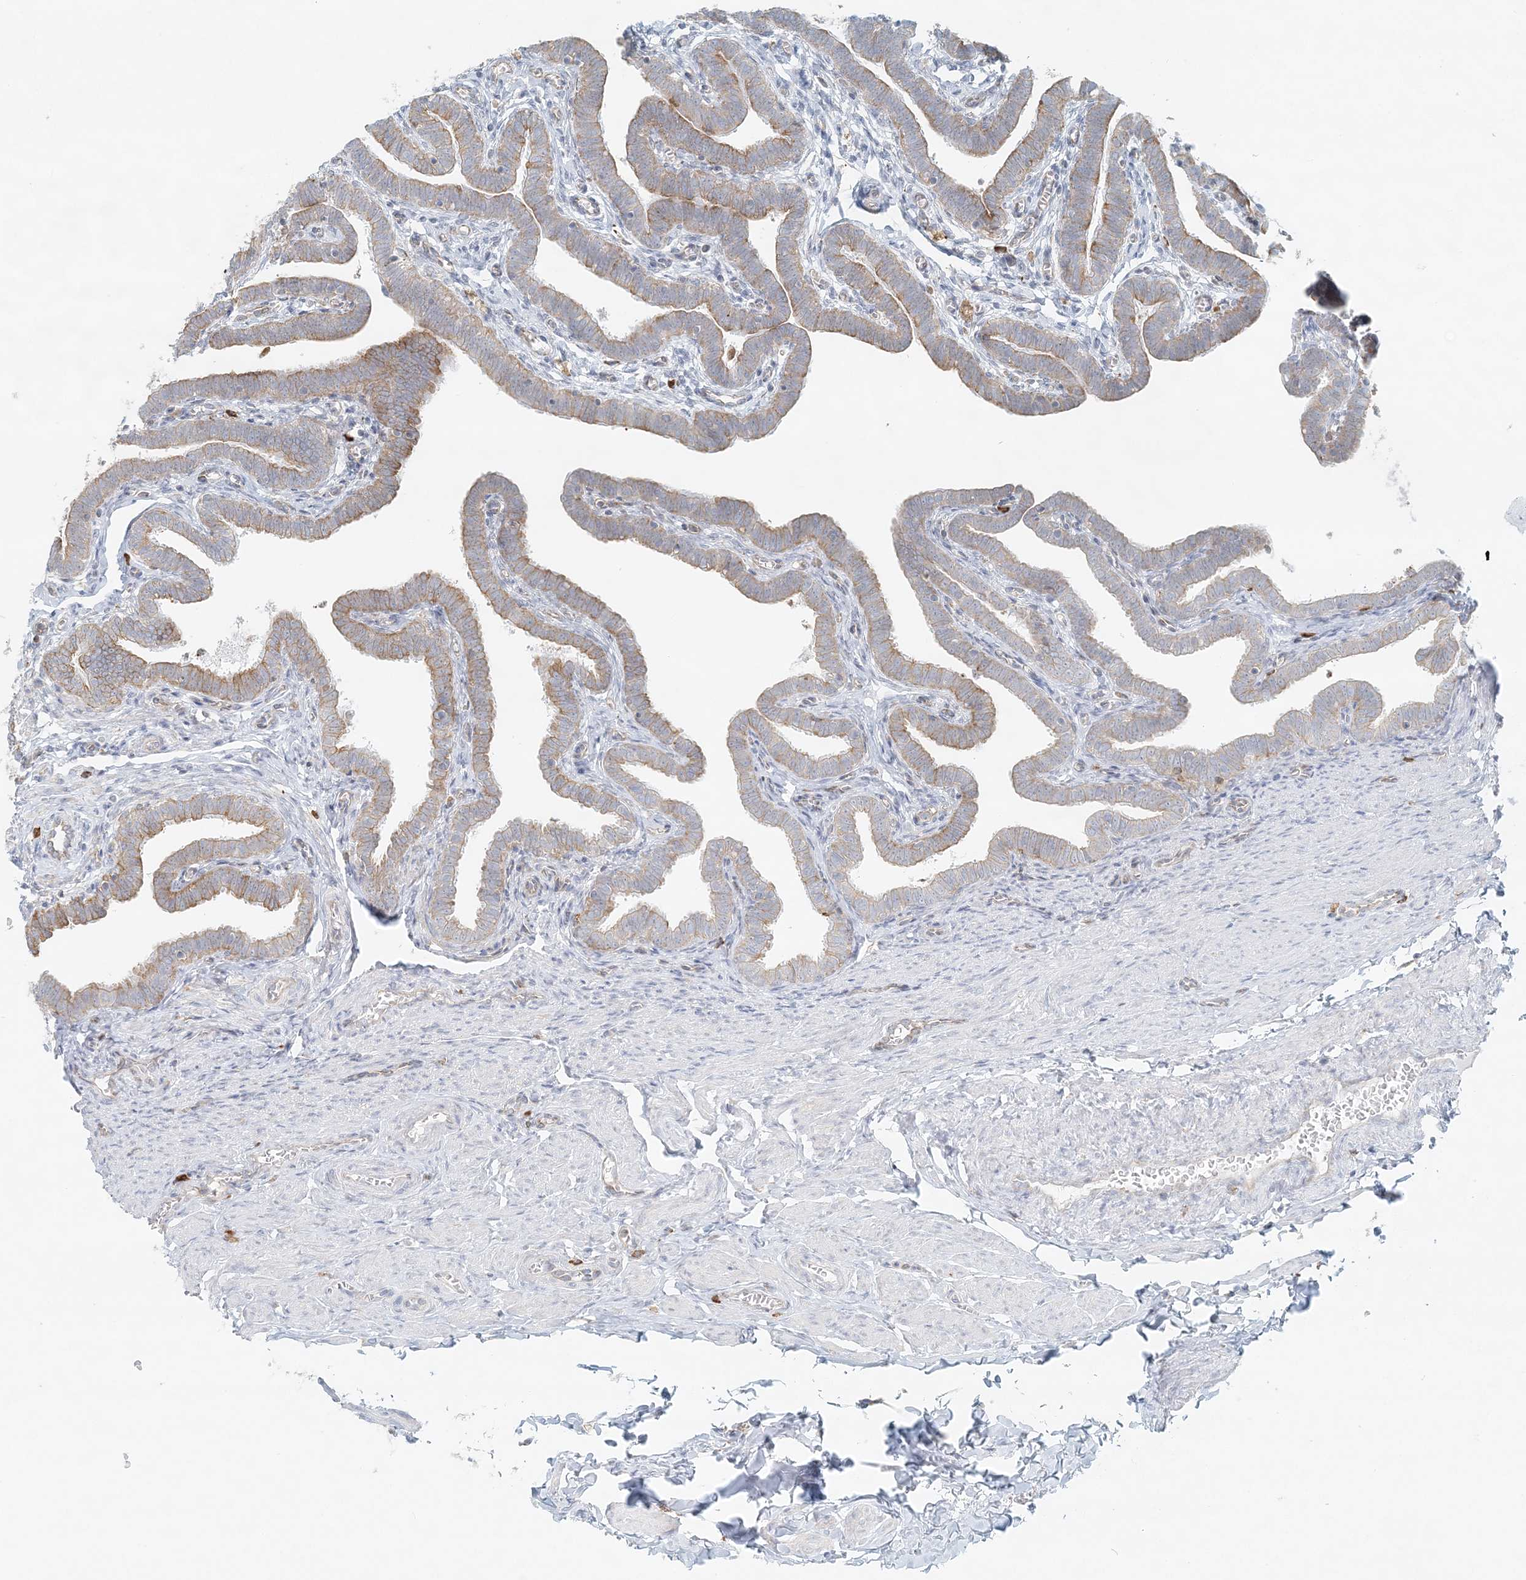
{"staining": {"intensity": "moderate", "quantity": ">75%", "location": "cytoplasmic/membranous"}, "tissue": "fallopian tube", "cell_type": "Glandular cells", "image_type": "normal", "snomed": [{"axis": "morphology", "description": "Normal tissue, NOS"}, {"axis": "topography", "description": "Fallopian tube"}], "caption": "DAB (3,3'-diaminobenzidine) immunohistochemical staining of normal human fallopian tube reveals moderate cytoplasmic/membranous protein positivity in approximately >75% of glandular cells. The protein of interest is stained brown, and the nuclei are stained in blue (DAB (3,3'-diaminobenzidine) IHC with brightfield microscopy, high magnification).", "gene": "STK11IP", "patient": {"sex": "female", "age": 36}}